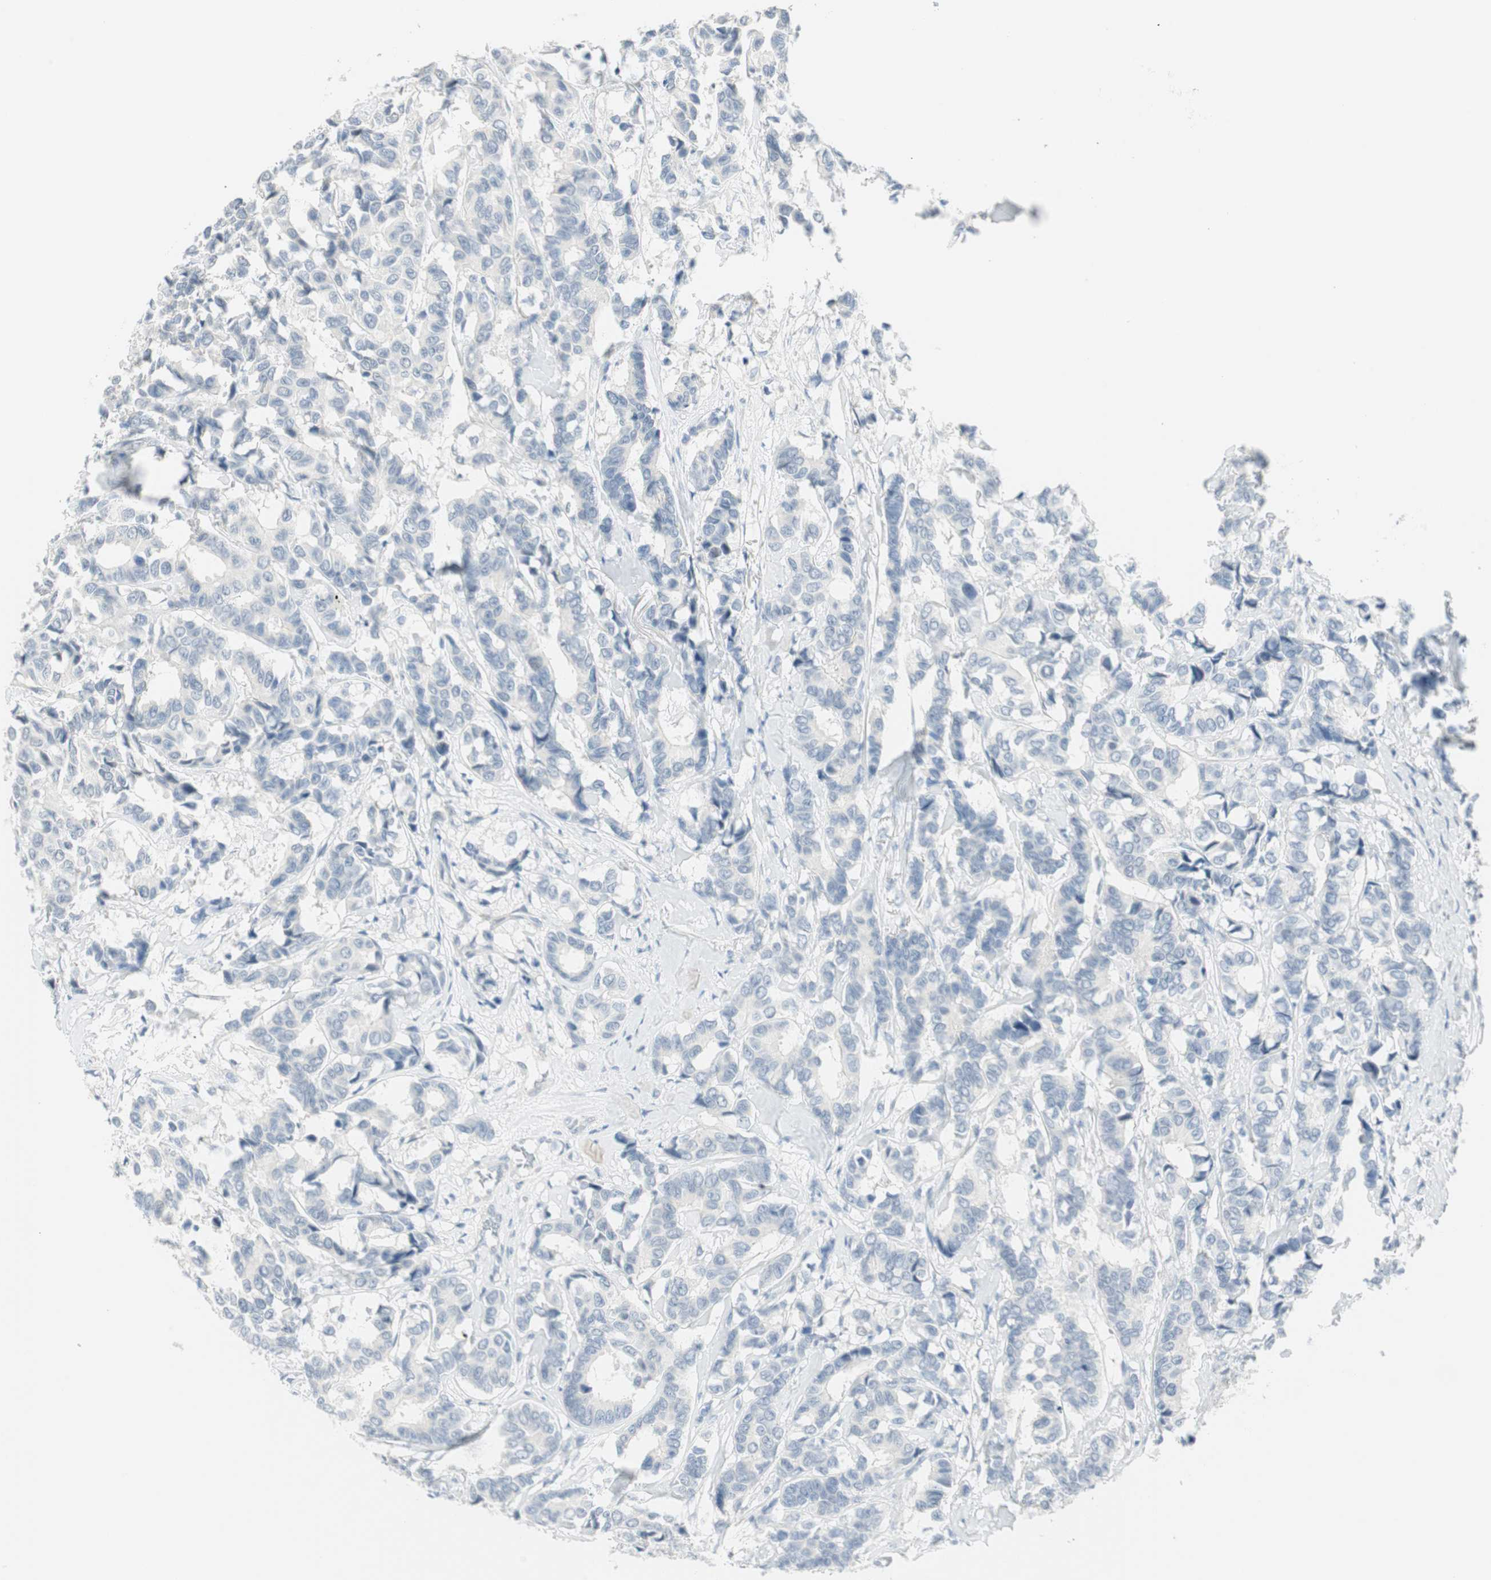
{"staining": {"intensity": "negative", "quantity": "none", "location": "none"}, "tissue": "breast cancer", "cell_type": "Tumor cells", "image_type": "cancer", "snomed": [{"axis": "morphology", "description": "Duct carcinoma"}, {"axis": "topography", "description": "Breast"}], "caption": "The IHC micrograph has no significant staining in tumor cells of breast infiltrating ductal carcinoma tissue.", "gene": "MLLT10", "patient": {"sex": "female", "age": 87}}